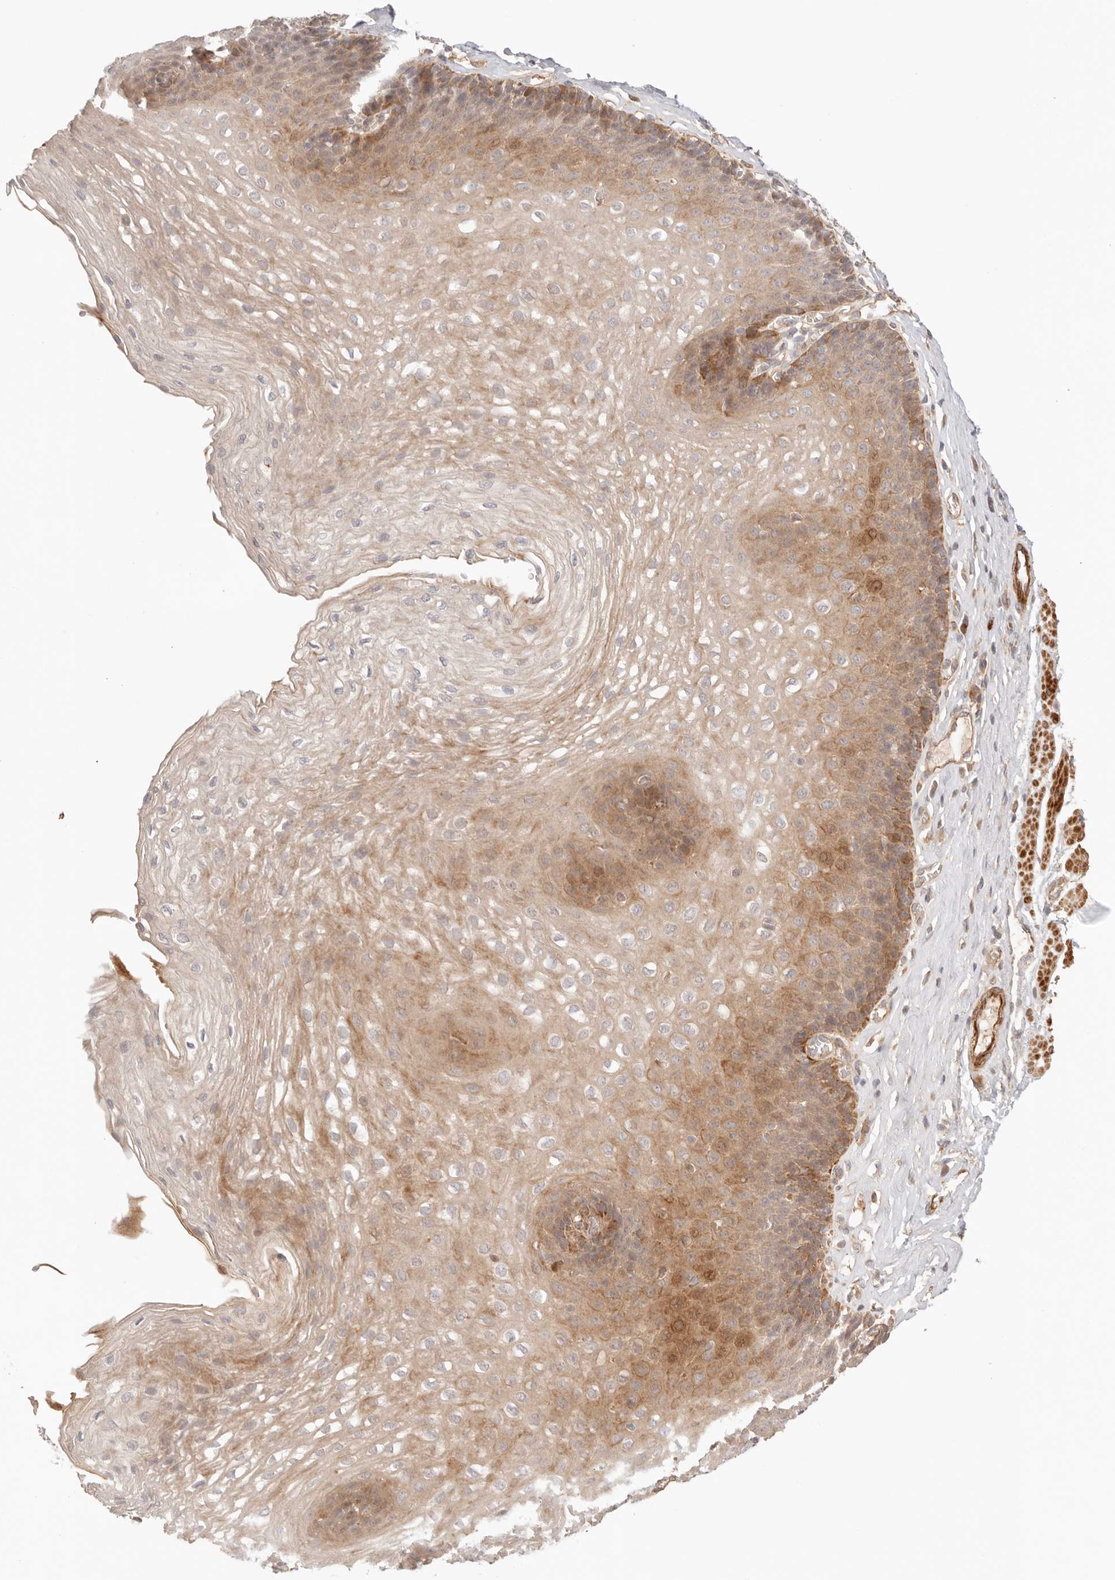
{"staining": {"intensity": "moderate", "quantity": ">75%", "location": "cytoplasmic/membranous"}, "tissue": "esophagus", "cell_type": "Squamous epithelial cells", "image_type": "normal", "snomed": [{"axis": "morphology", "description": "Normal tissue, NOS"}, {"axis": "topography", "description": "Esophagus"}], "caption": "Human esophagus stained for a protein (brown) shows moderate cytoplasmic/membranous positive positivity in approximately >75% of squamous epithelial cells.", "gene": "IL1R2", "patient": {"sex": "female", "age": 66}}